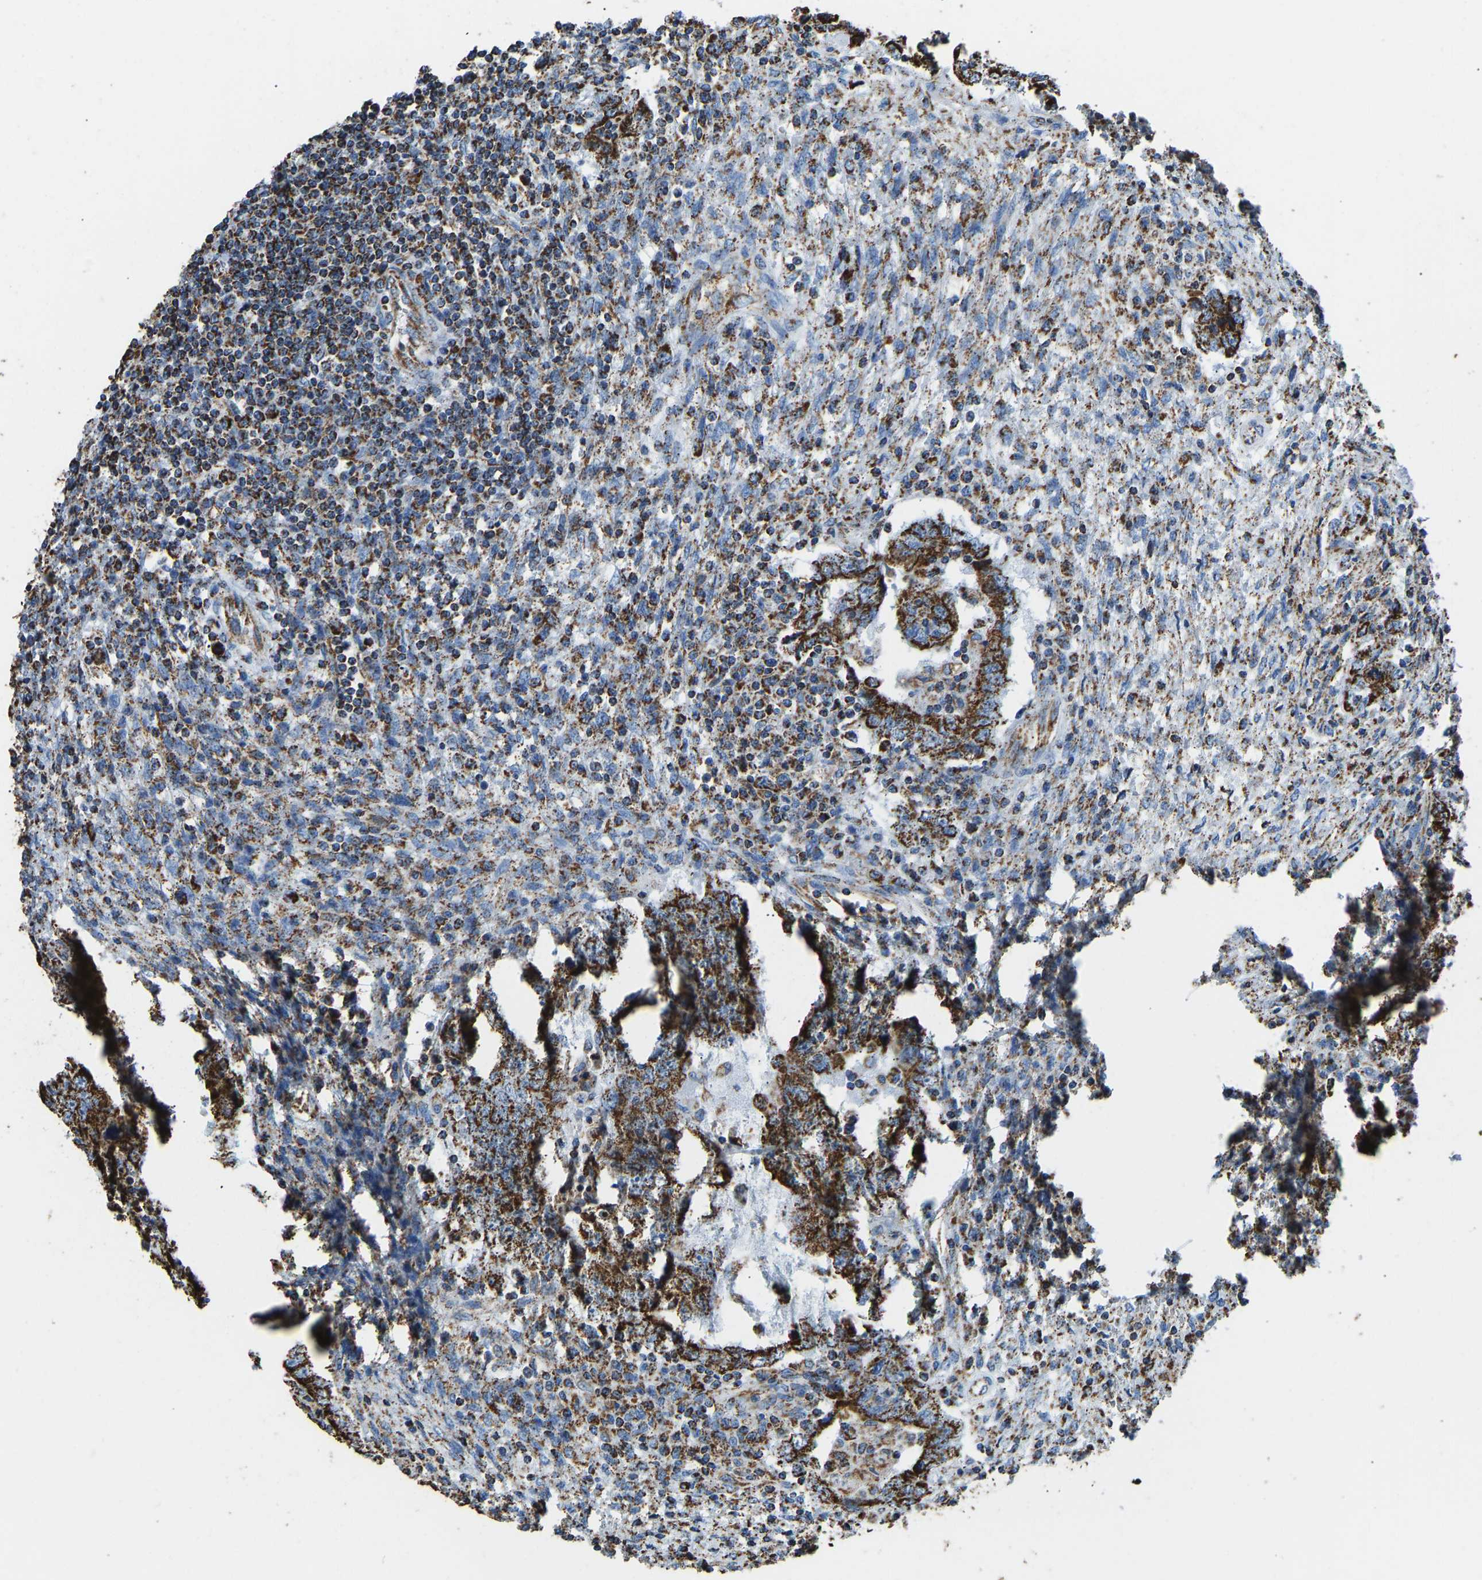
{"staining": {"intensity": "strong", "quantity": ">75%", "location": "cytoplasmic/membranous"}, "tissue": "testis cancer", "cell_type": "Tumor cells", "image_type": "cancer", "snomed": [{"axis": "morphology", "description": "Carcinoma, Embryonal, NOS"}, {"axis": "topography", "description": "Testis"}], "caption": "Protein analysis of testis embryonal carcinoma tissue exhibits strong cytoplasmic/membranous positivity in about >75% of tumor cells.", "gene": "IRX6", "patient": {"sex": "male", "age": 26}}